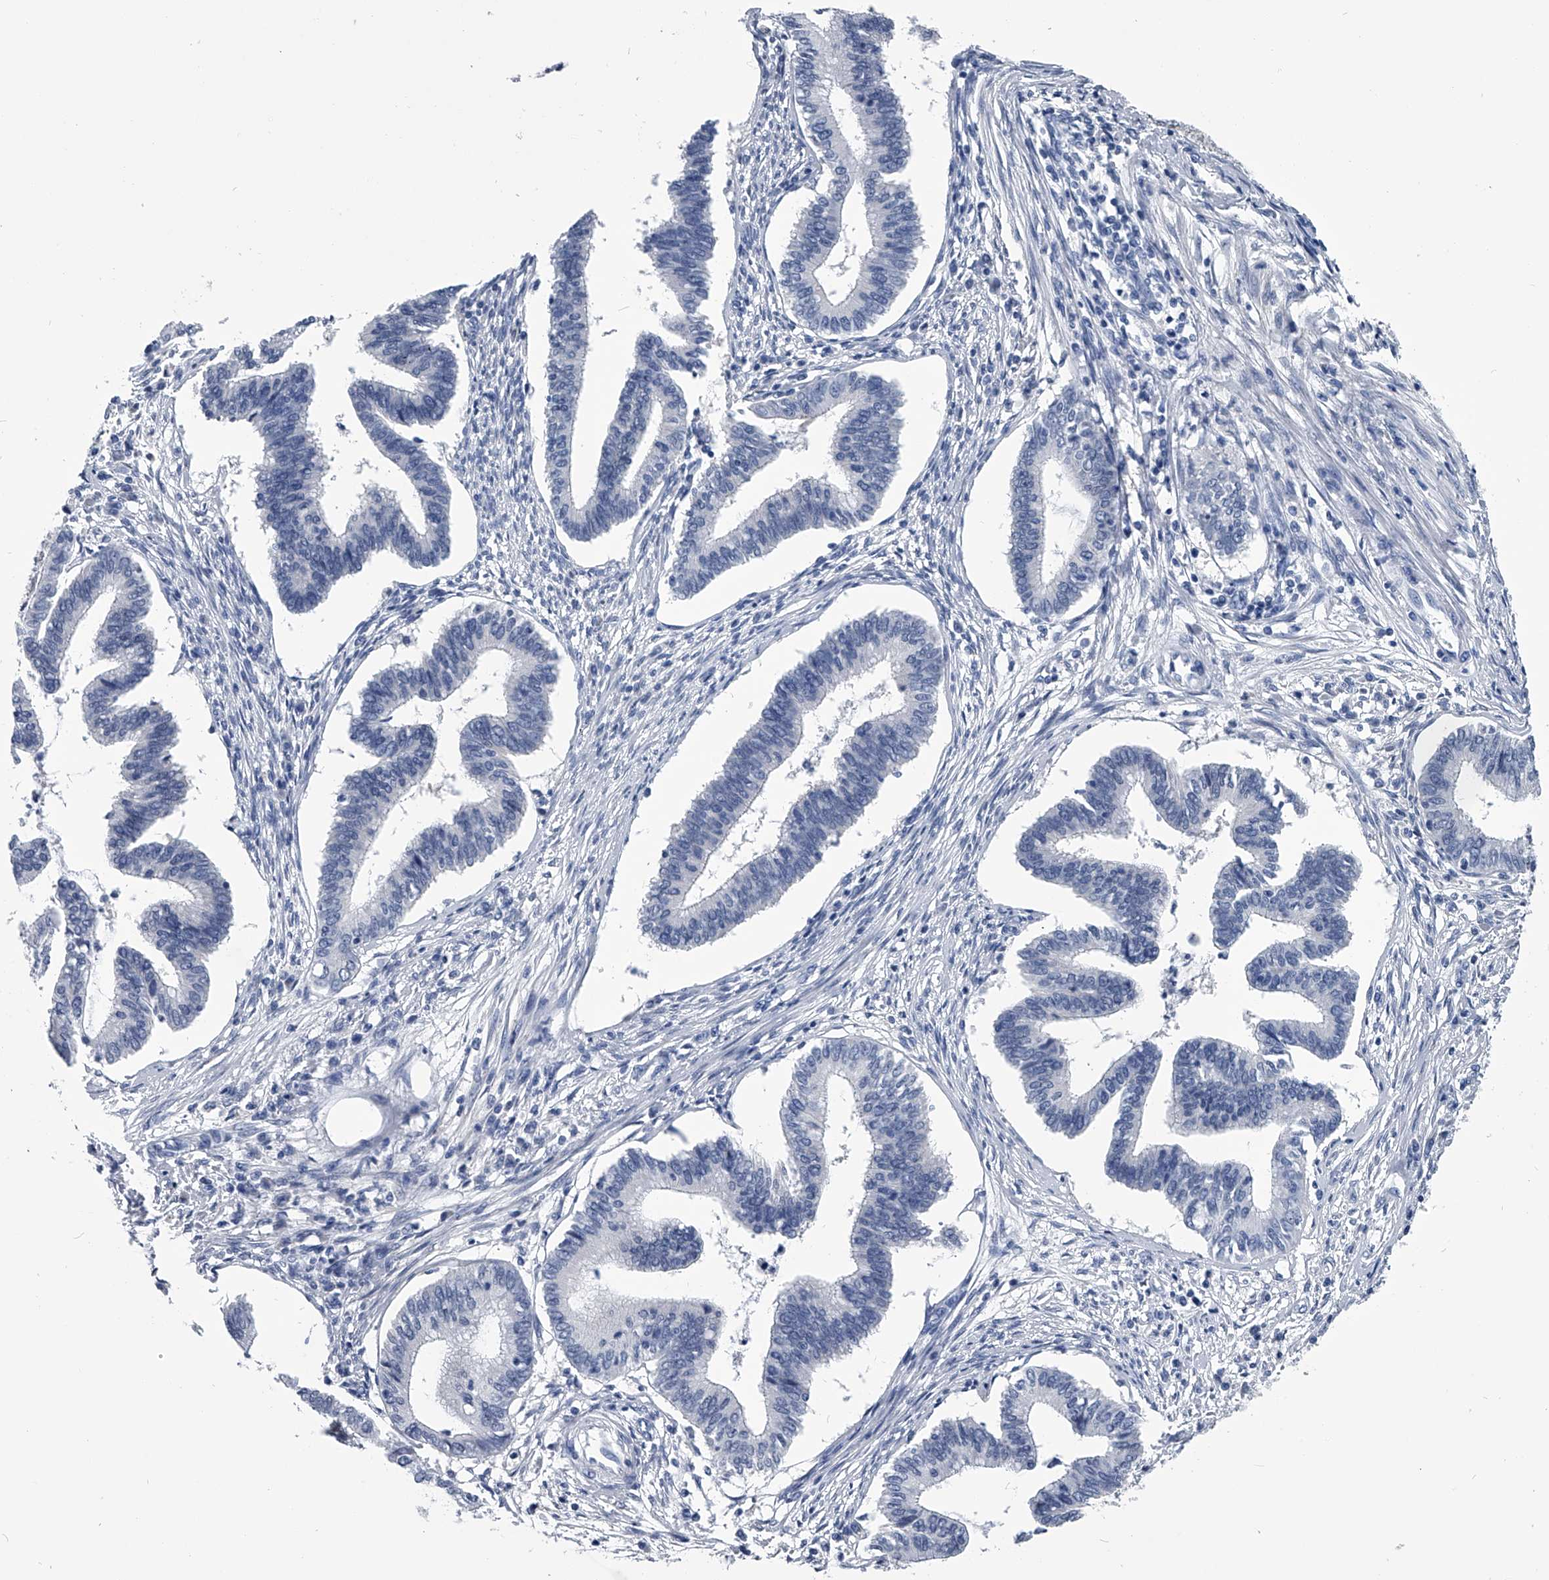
{"staining": {"intensity": "negative", "quantity": "none", "location": "none"}, "tissue": "cervical cancer", "cell_type": "Tumor cells", "image_type": "cancer", "snomed": [{"axis": "morphology", "description": "Adenocarcinoma, NOS"}, {"axis": "topography", "description": "Cervix"}], "caption": "Immunohistochemistry (IHC) micrograph of cervical adenocarcinoma stained for a protein (brown), which reveals no positivity in tumor cells.", "gene": "PDXK", "patient": {"sex": "female", "age": 36}}